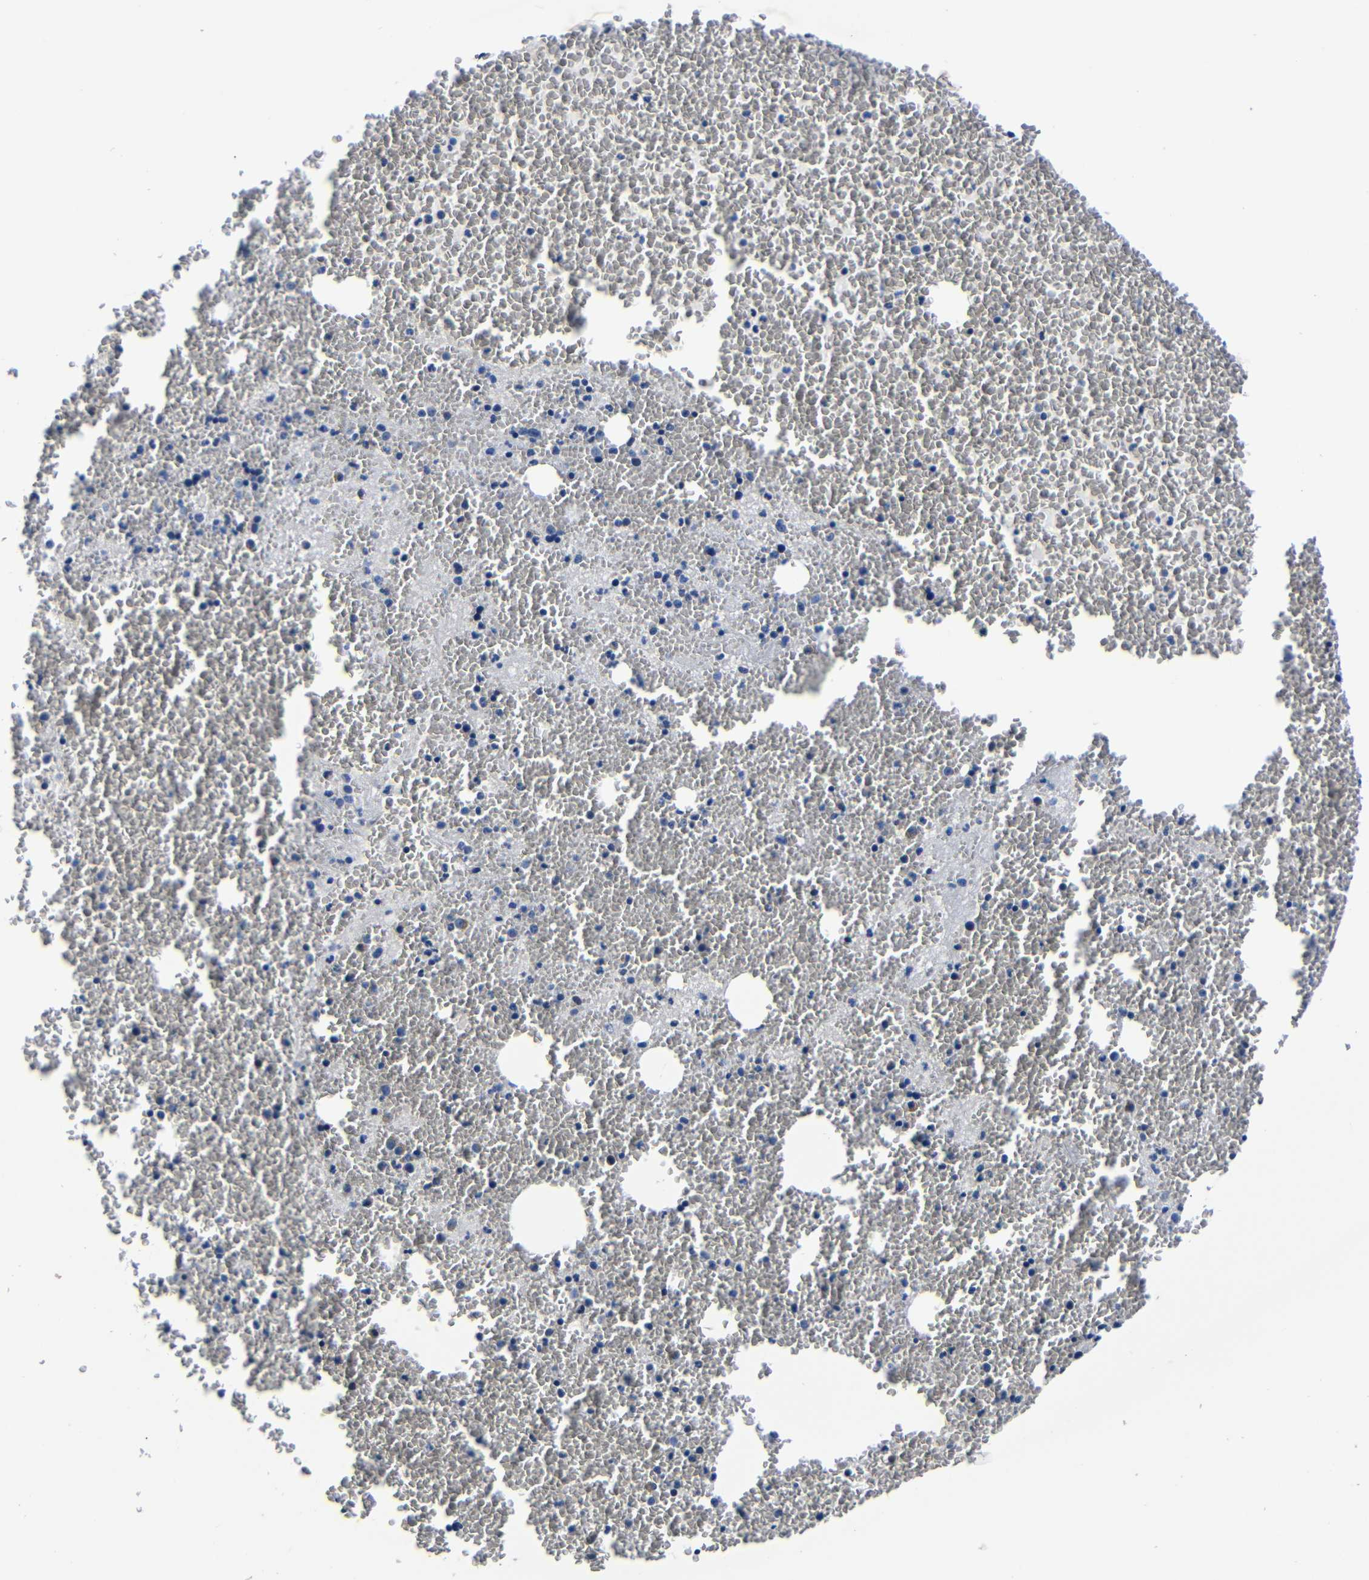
{"staining": {"intensity": "weak", "quantity": "<25%", "location": "cytoplasmic/membranous"}, "tissue": "bone marrow", "cell_type": "Hematopoietic cells", "image_type": "normal", "snomed": [{"axis": "morphology", "description": "Normal tissue, NOS"}, {"axis": "morphology", "description": "Inflammation, NOS"}, {"axis": "topography", "description": "Bone marrow"}], "caption": "Bone marrow was stained to show a protein in brown. There is no significant positivity in hematopoietic cells. Nuclei are stained in blue.", "gene": "DEPP1", "patient": {"sex": "male", "age": 47}}